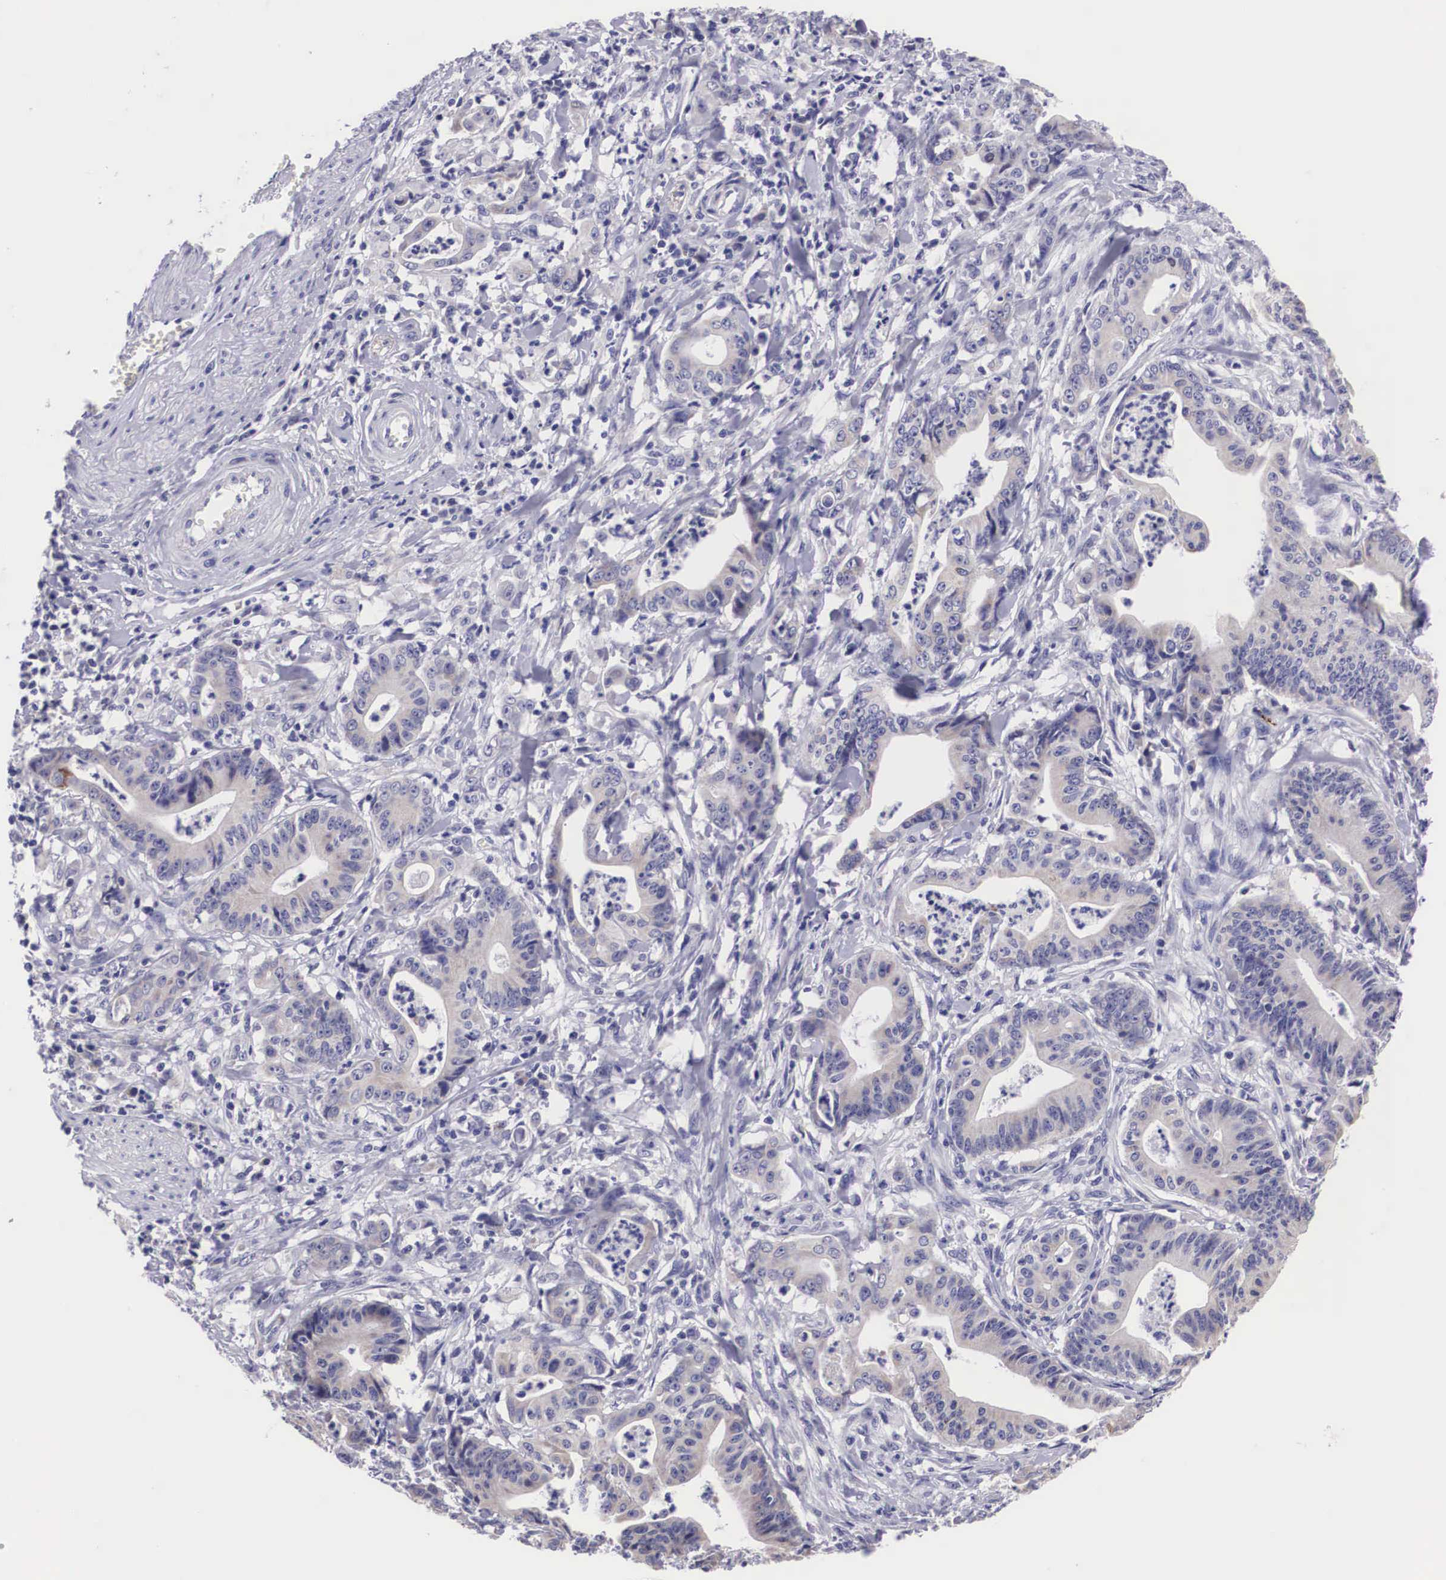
{"staining": {"intensity": "negative", "quantity": "none", "location": "none"}, "tissue": "stomach cancer", "cell_type": "Tumor cells", "image_type": "cancer", "snomed": [{"axis": "morphology", "description": "Adenocarcinoma, NOS"}, {"axis": "topography", "description": "Stomach, lower"}], "caption": "The image displays no significant positivity in tumor cells of adenocarcinoma (stomach). The staining was performed using DAB to visualize the protein expression in brown, while the nuclei were stained in blue with hematoxylin (Magnification: 20x).", "gene": "ARG2", "patient": {"sex": "female", "age": 86}}